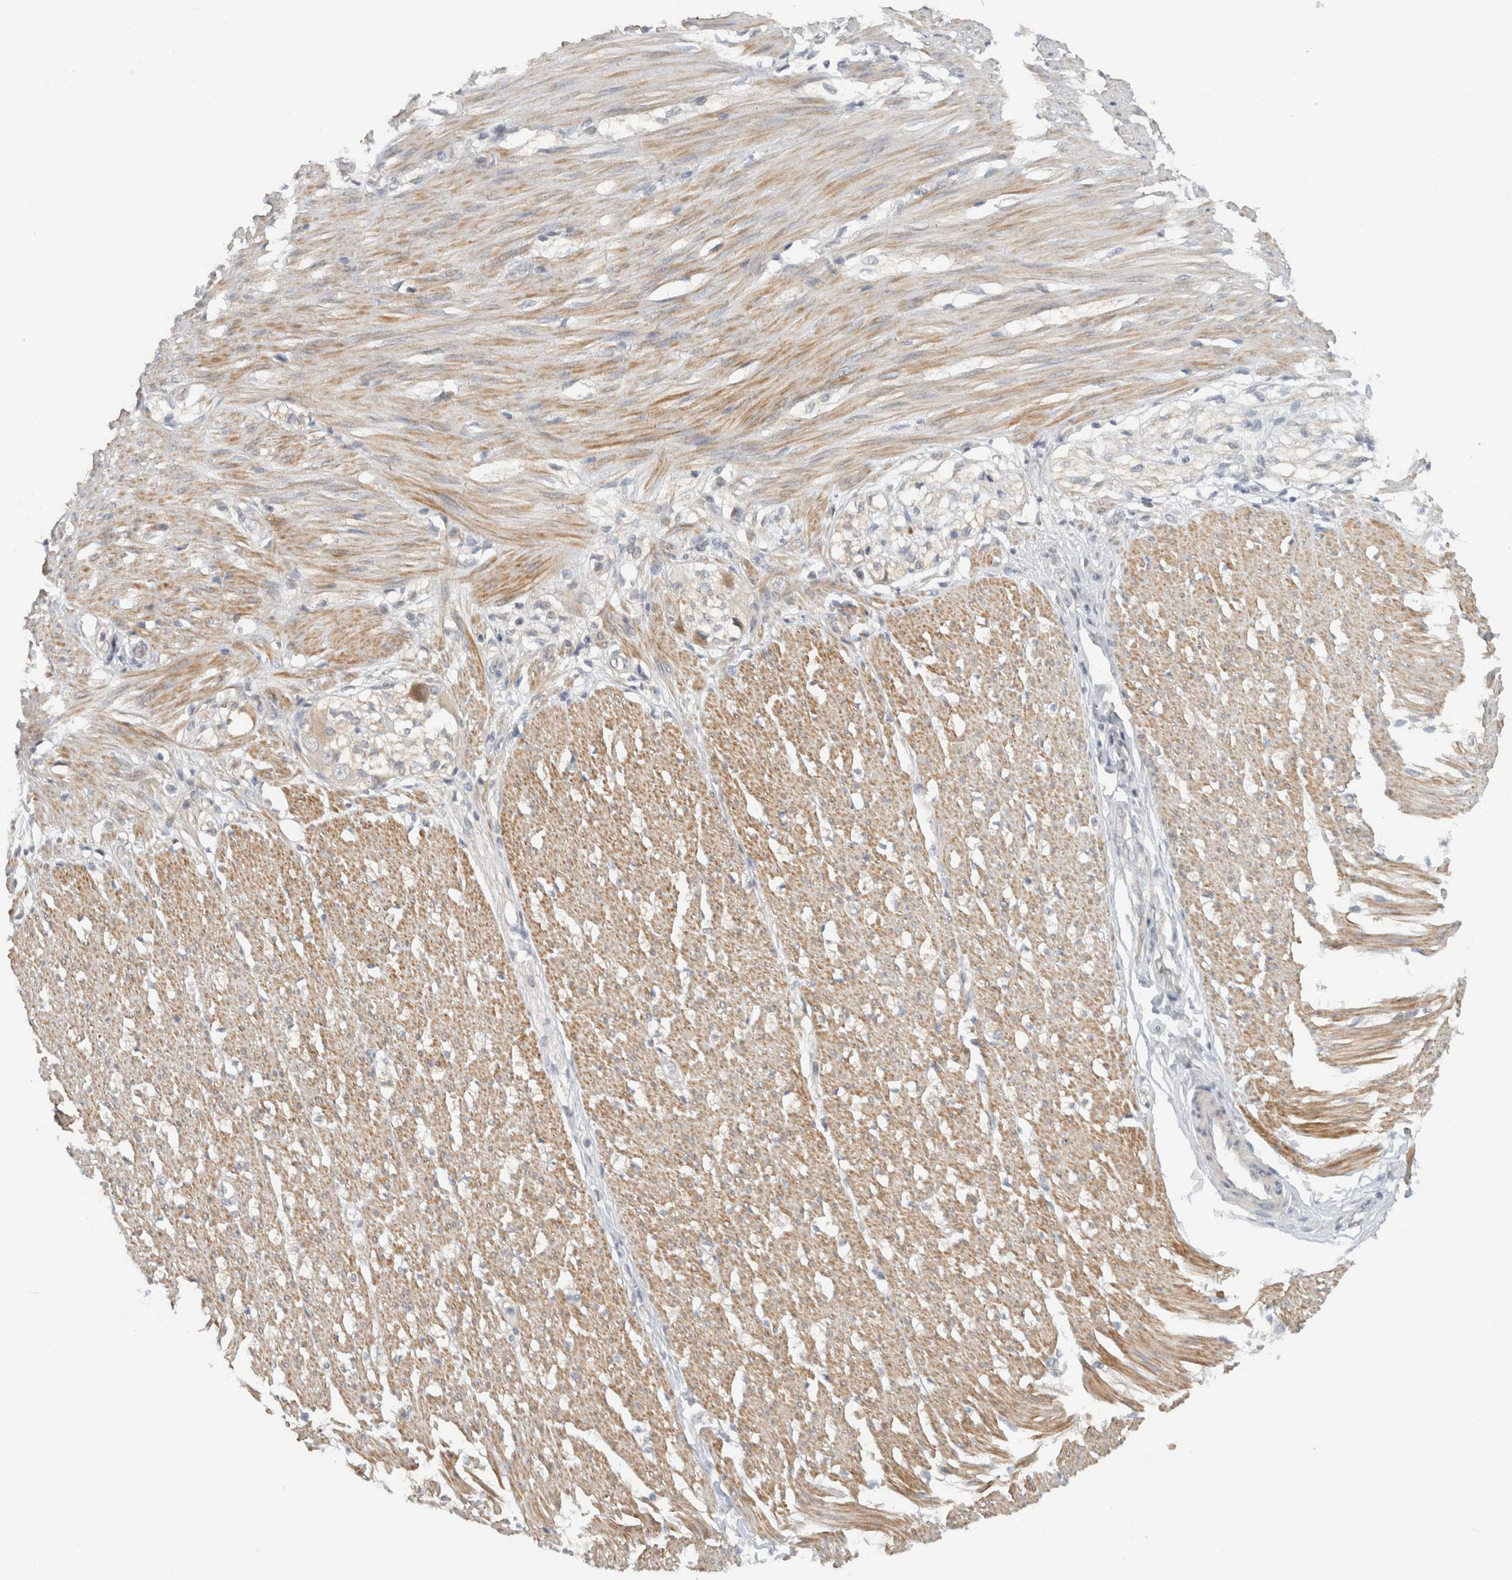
{"staining": {"intensity": "moderate", "quantity": ">75%", "location": "cytoplasmic/membranous"}, "tissue": "smooth muscle", "cell_type": "Smooth muscle cells", "image_type": "normal", "snomed": [{"axis": "morphology", "description": "Normal tissue, NOS"}, {"axis": "morphology", "description": "Adenocarcinoma, NOS"}, {"axis": "topography", "description": "Colon"}, {"axis": "topography", "description": "Peripheral nerve tissue"}], "caption": "Immunohistochemistry photomicrograph of benign smooth muscle: smooth muscle stained using immunohistochemistry (IHC) shows medium levels of moderate protein expression localized specifically in the cytoplasmic/membranous of smooth muscle cells, appearing as a cytoplasmic/membranous brown color.", "gene": "ERCC6L2", "patient": {"sex": "male", "age": 14}}